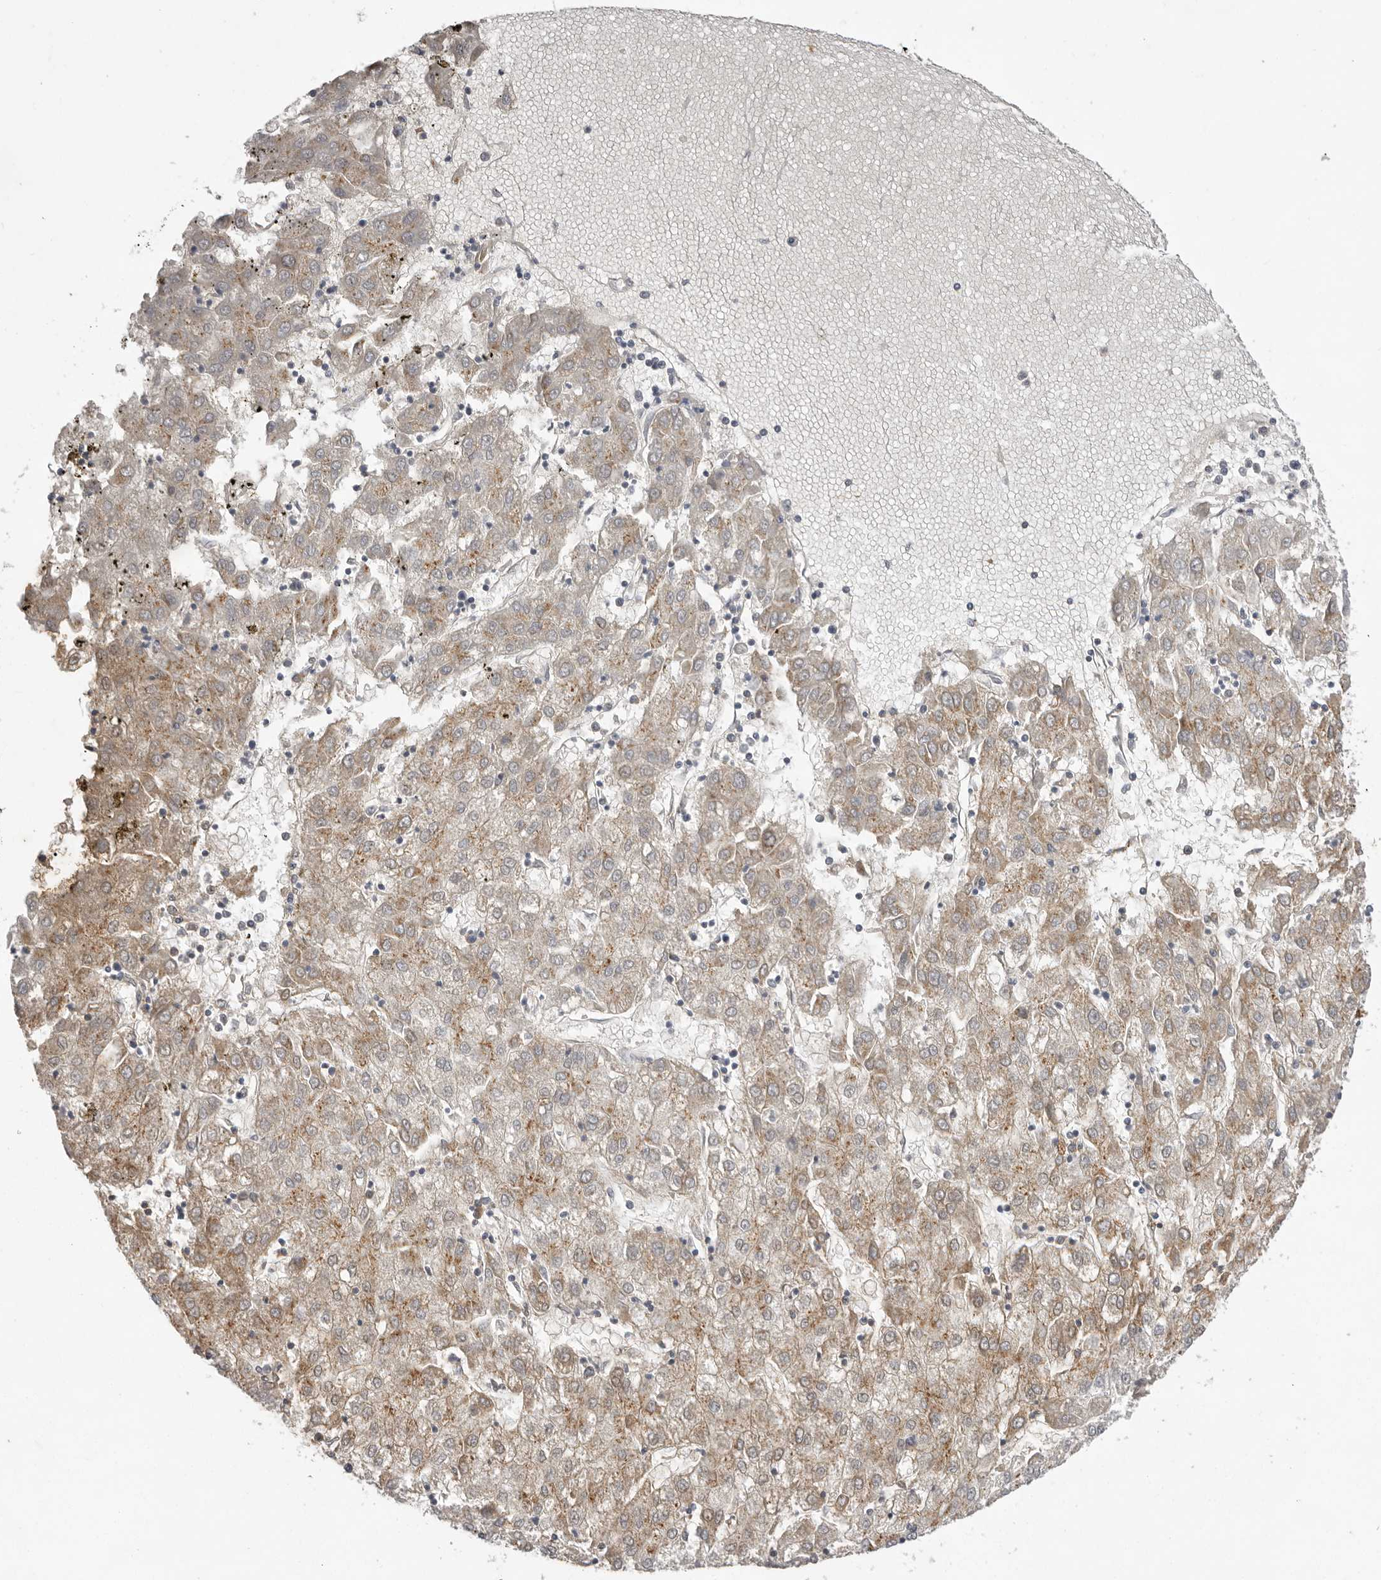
{"staining": {"intensity": "moderate", "quantity": "25%-75%", "location": "cytoplasmic/membranous"}, "tissue": "liver cancer", "cell_type": "Tumor cells", "image_type": "cancer", "snomed": [{"axis": "morphology", "description": "Carcinoma, Hepatocellular, NOS"}, {"axis": "topography", "description": "Liver"}], "caption": "IHC image of hepatocellular carcinoma (liver) stained for a protein (brown), which exhibits medium levels of moderate cytoplasmic/membranous expression in about 25%-75% of tumor cells.", "gene": "TLR3", "patient": {"sex": "male", "age": 72}}